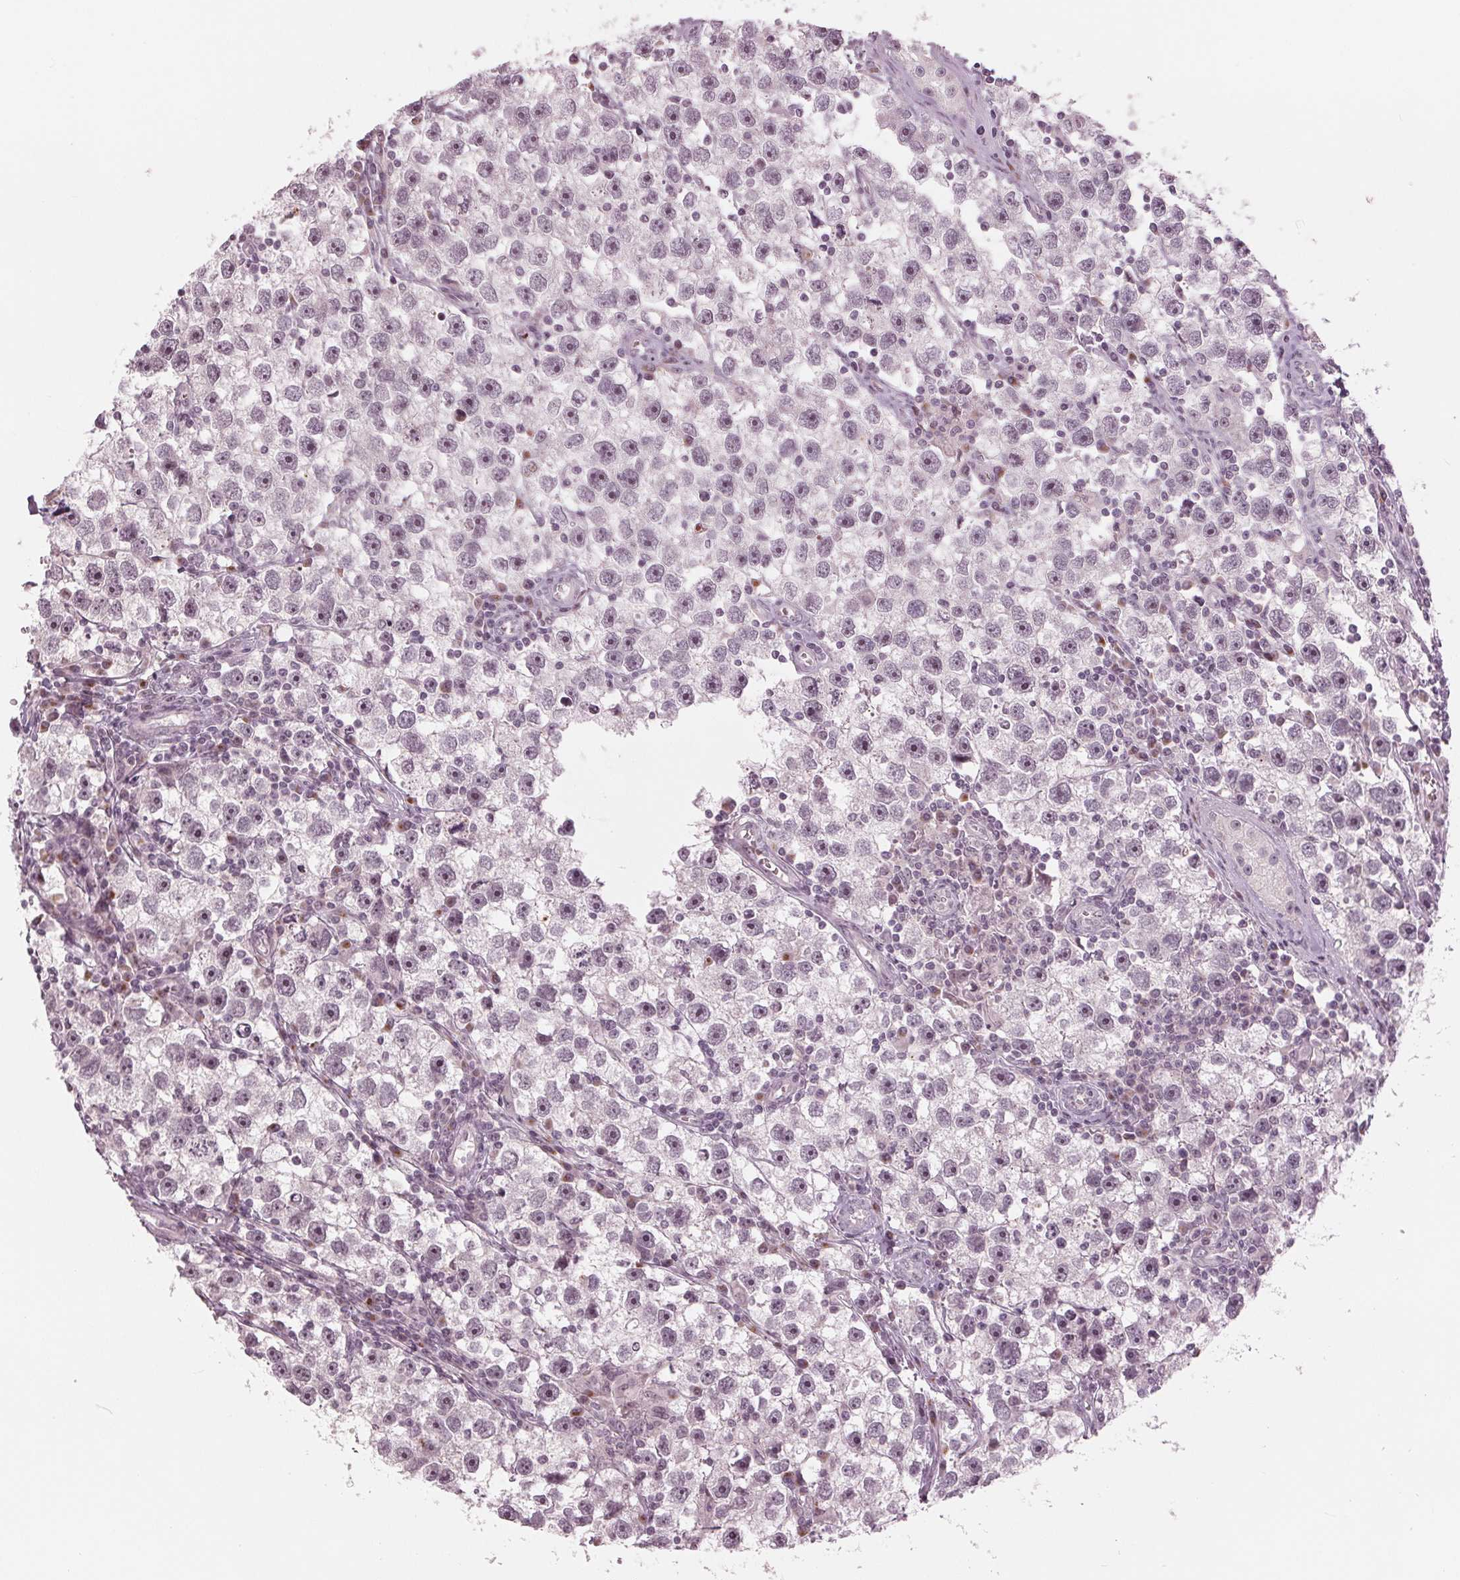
{"staining": {"intensity": "weak", "quantity": "25%-75%", "location": "nuclear"}, "tissue": "testis cancer", "cell_type": "Tumor cells", "image_type": "cancer", "snomed": [{"axis": "morphology", "description": "Seminoma, NOS"}, {"axis": "topography", "description": "Testis"}], "caption": "A brown stain highlights weak nuclear expression of a protein in testis cancer (seminoma) tumor cells.", "gene": "SLX4", "patient": {"sex": "male", "age": 30}}